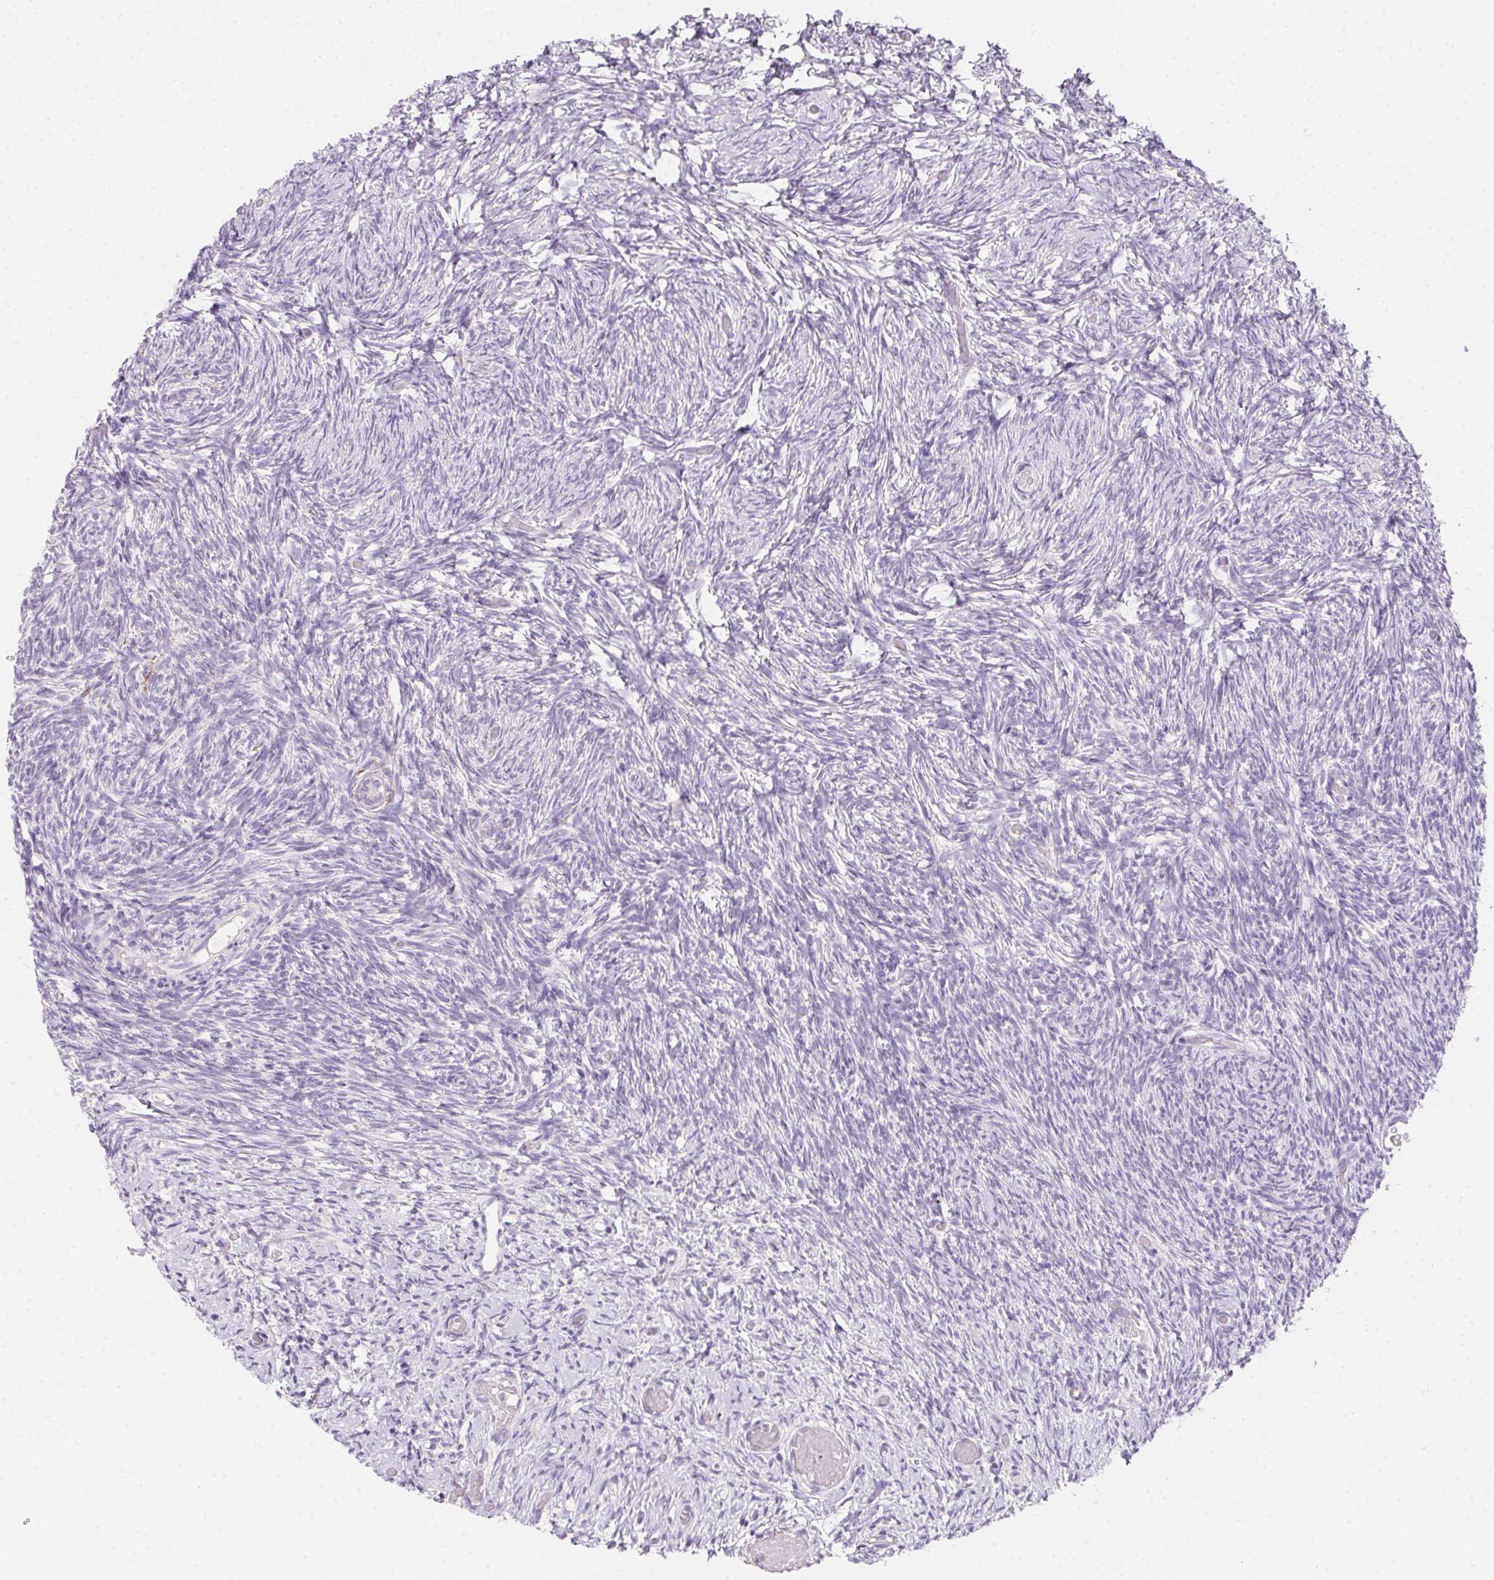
{"staining": {"intensity": "negative", "quantity": "none", "location": "none"}, "tissue": "ovary", "cell_type": "Follicle cells", "image_type": "normal", "snomed": [{"axis": "morphology", "description": "Normal tissue, NOS"}, {"axis": "topography", "description": "Ovary"}], "caption": "High magnification brightfield microscopy of unremarkable ovary stained with DAB (3,3'-diaminobenzidine) (brown) and counterstained with hematoxylin (blue): follicle cells show no significant staining. Nuclei are stained in blue.", "gene": "MYL4", "patient": {"sex": "female", "age": 39}}